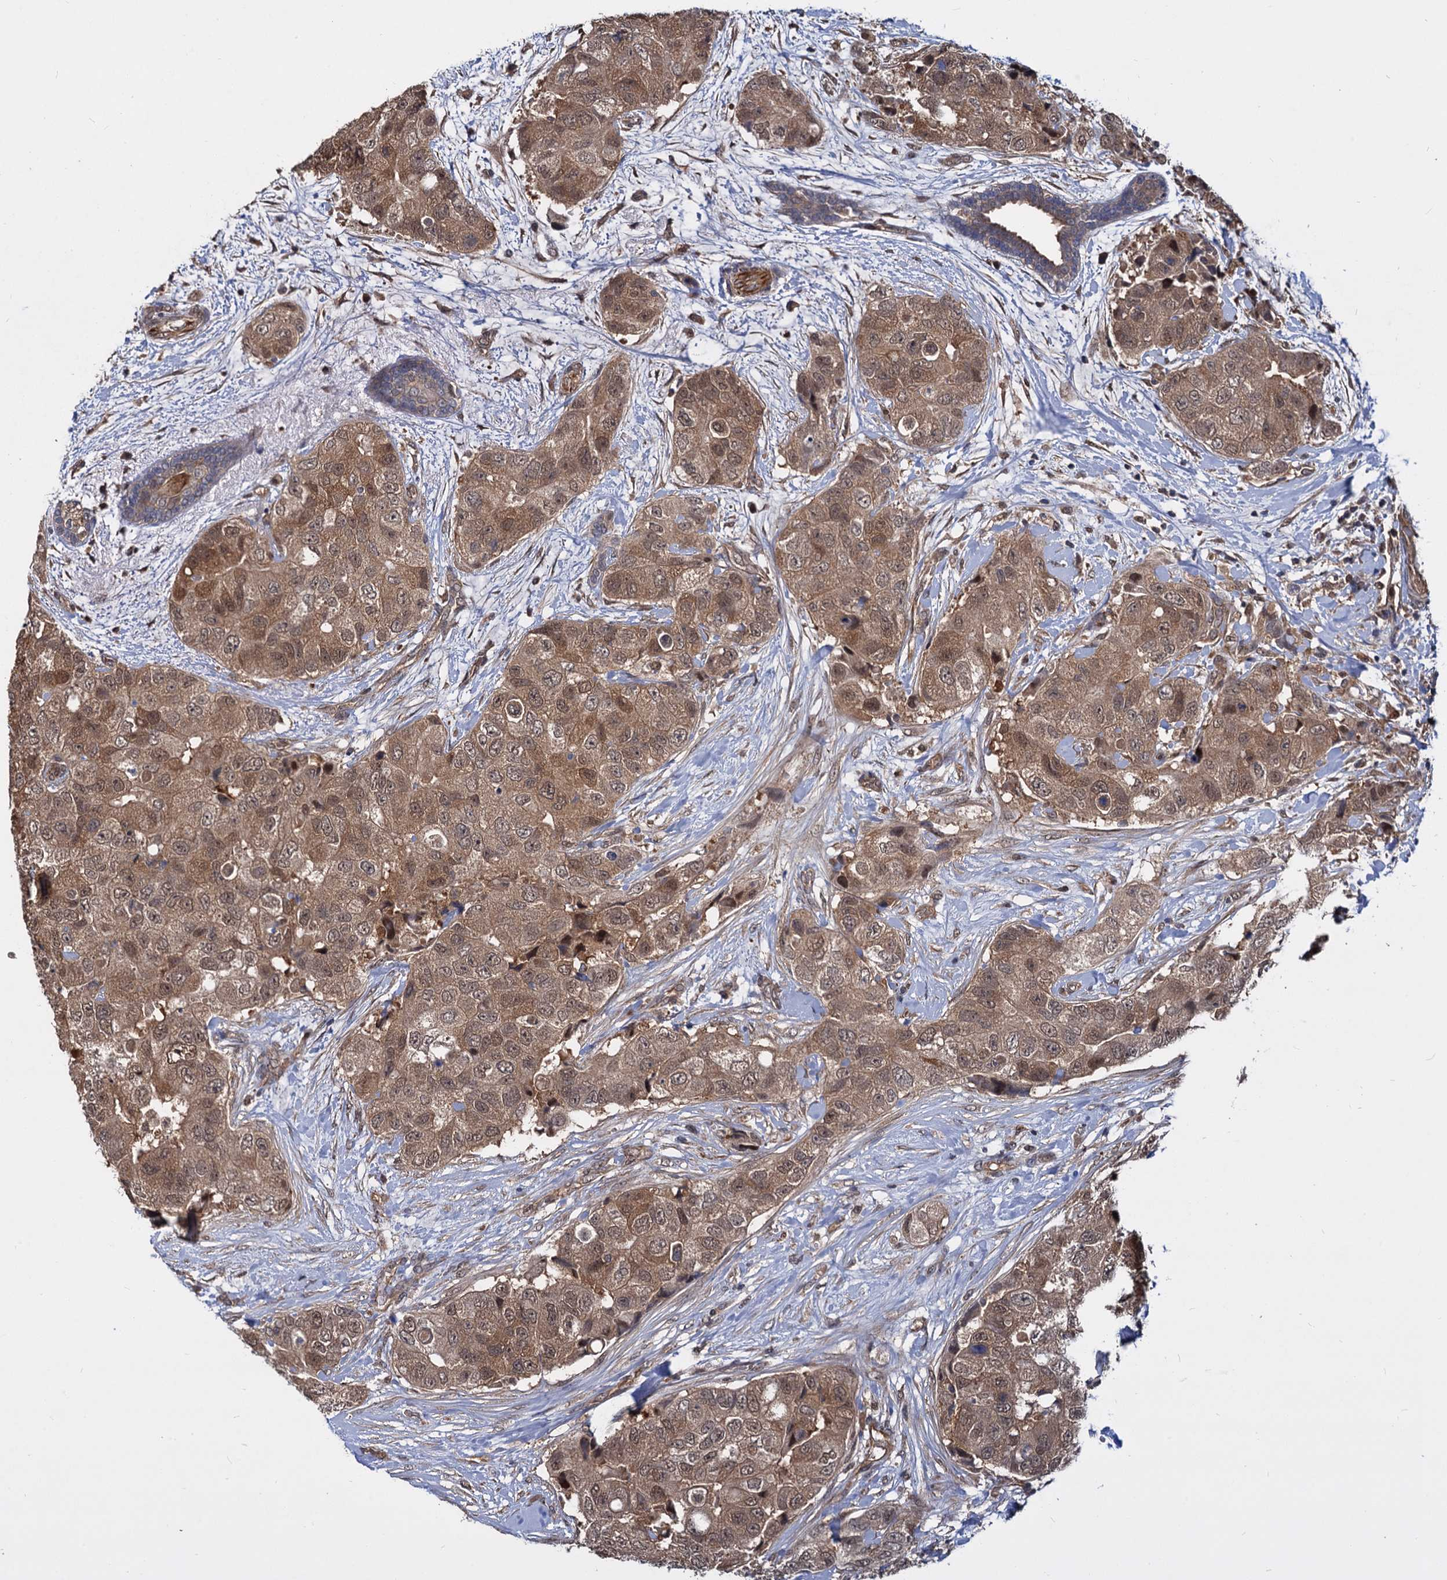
{"staining": {"intensity": "moderate", "quantity": ">75%", "location": "cytoplasmic/membranous,nuclear"}, "tissue": "breast cancer", "cell_type": "Tumor cells", "image_type": "cancer", "snomed": [{"axis": "morphology", "description": "Duct carcinoma"}, {"axis": "topography", "description": "Breast"}], "caption": "An IHC histopathology image of neoplastic tissue is shown. Protein staining in brown shows moderate cytoplasmic/membranous and nuclear positivity in intraductal carcinoma (breast) within tumor cells. Immunohistochemistry stains the protein of interest in brown and the nuclei are stained blue.", "gene": "PSMD4", "patient": {"sex": "female", "age": 62}}